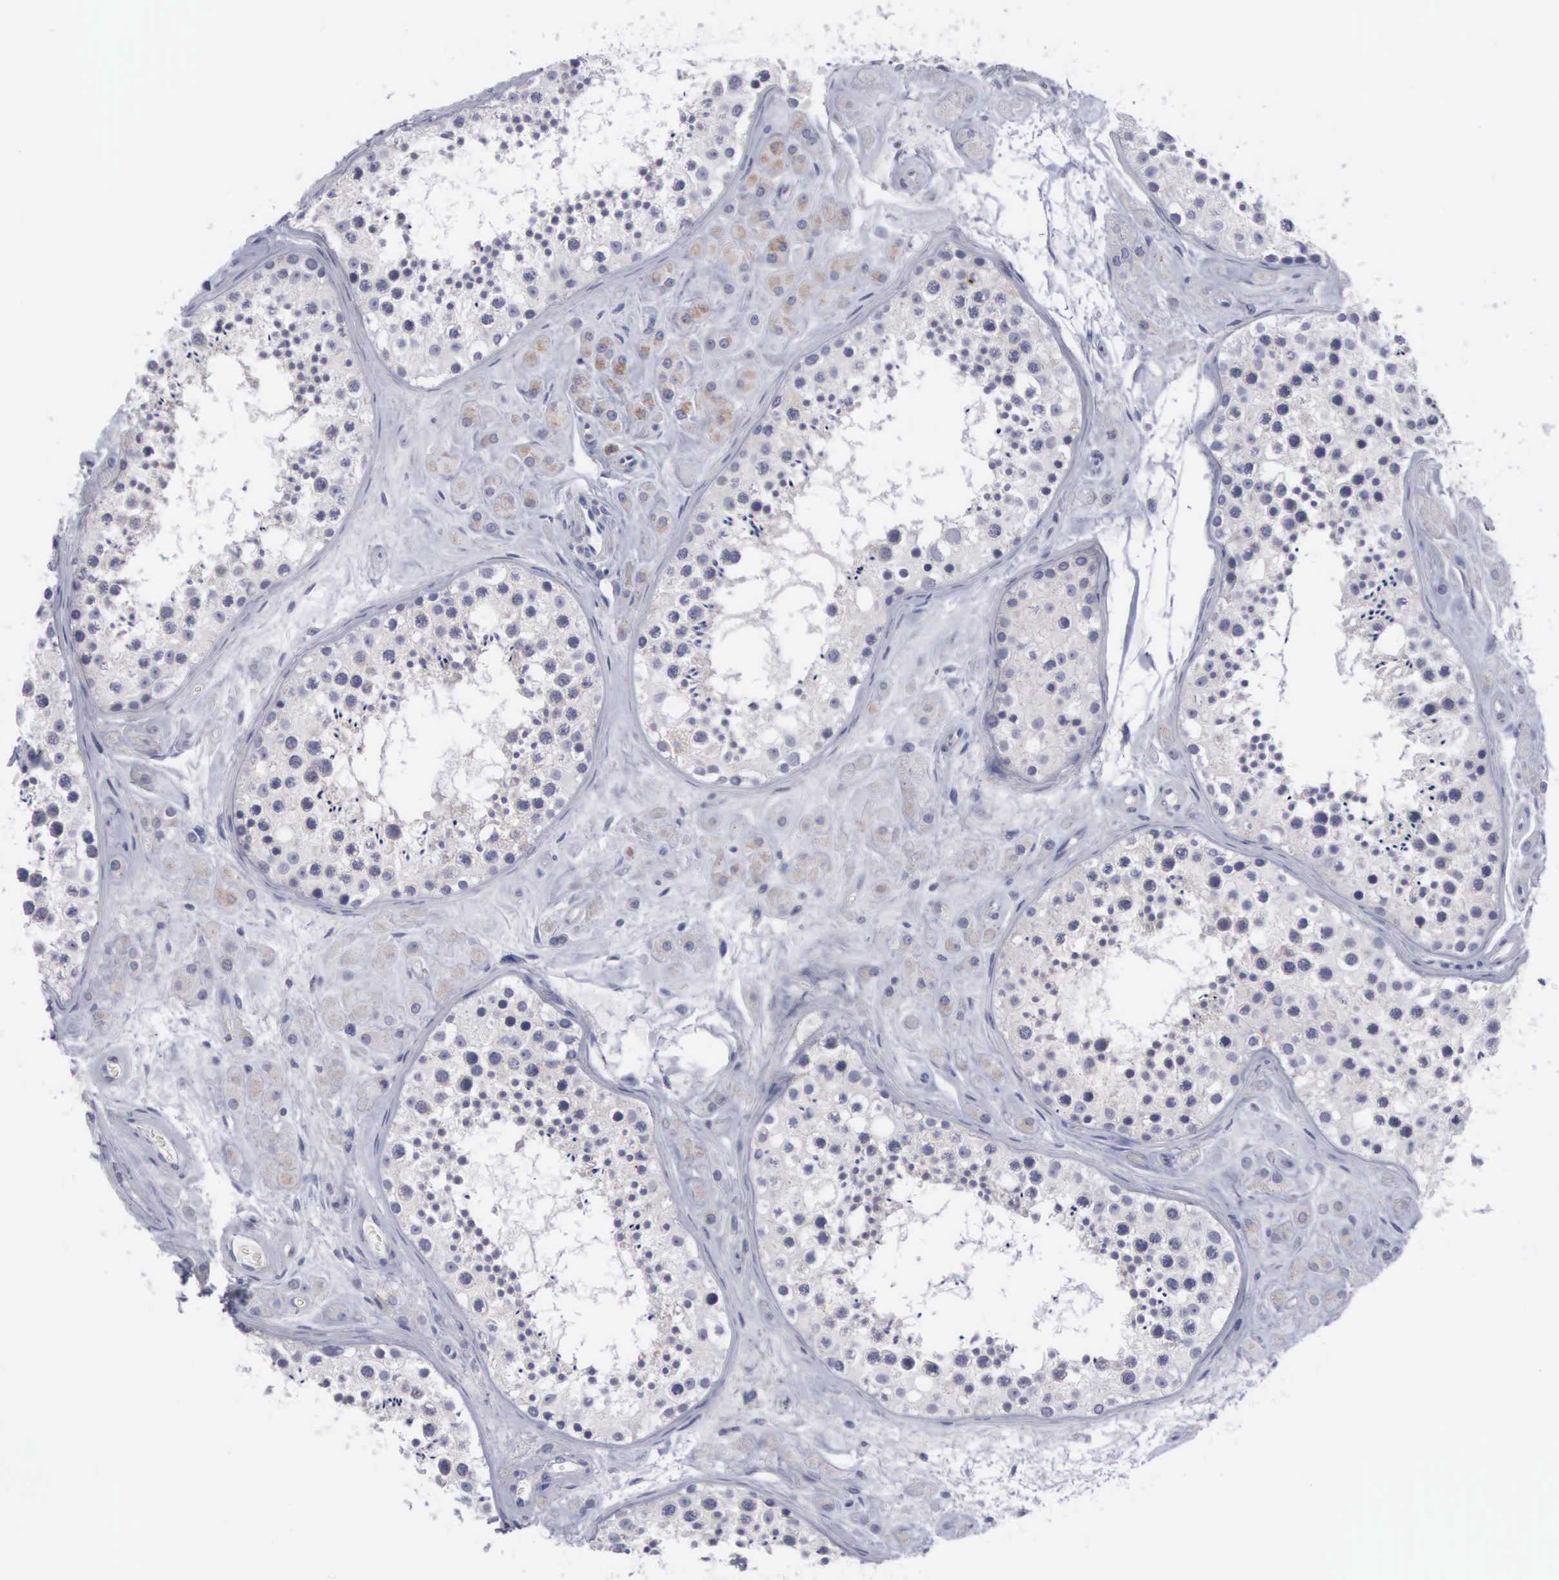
{"staining": {"intensity": "negative", "quantity": "none", "location": "none"}, "tissue": "testis", "cell_type": "Cells in seminiferous ducts", "image_type": "normal", "snomed": [{"axis": "morphology", "description": "Normal tissue, NOS"}, {"axis": "topography", "description": "Testis"}], "caption": "This is a histopathology image of immunohistochemistry (IHC) staining of normal testis, which shows no staining in cells in seminiferous ducts.", "gene": "APOOL", "patient": {"sex": "male", "age": 38}}